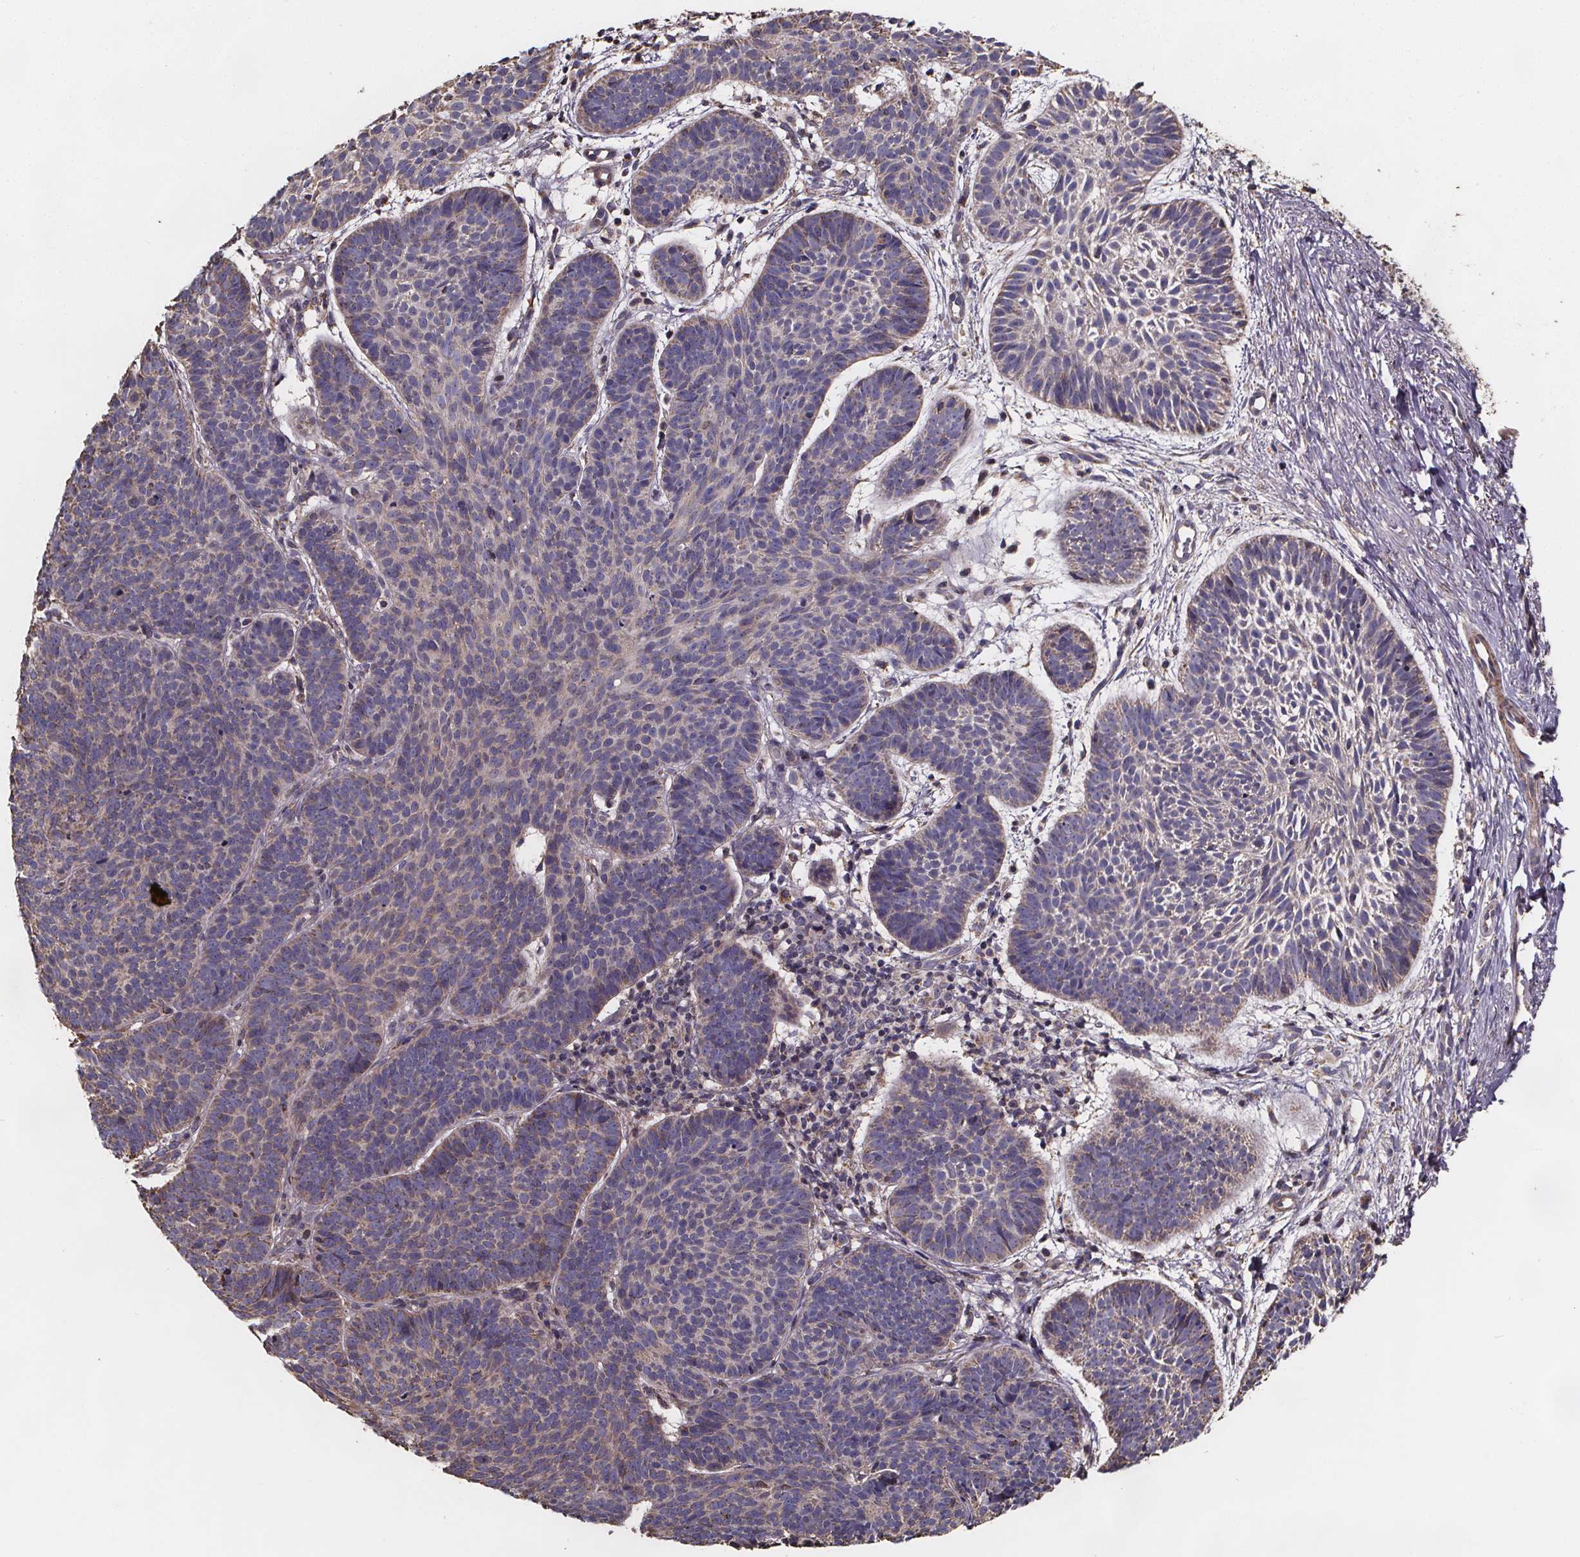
{"staining": {"intensity": "weak", "quantity": "<25%", "location": "cytoplasmic/membranous"}, "tissue": "skin cancer", "cell_type": "Tumor cells", "image_type": "cancer", "snomed": [{"axis": "morphology", "description": "Basal cell carcinoma"}, {"axis": "topography", "description": "Skin"}], "caption": "A histopathology image of human skin cancer is negative for staining in tumor cells. (DAB immunohistochemistry with hematoxylin counter stain).", "gene": "SLC35D2", "patient": {"sex": "male", "age": 72}}